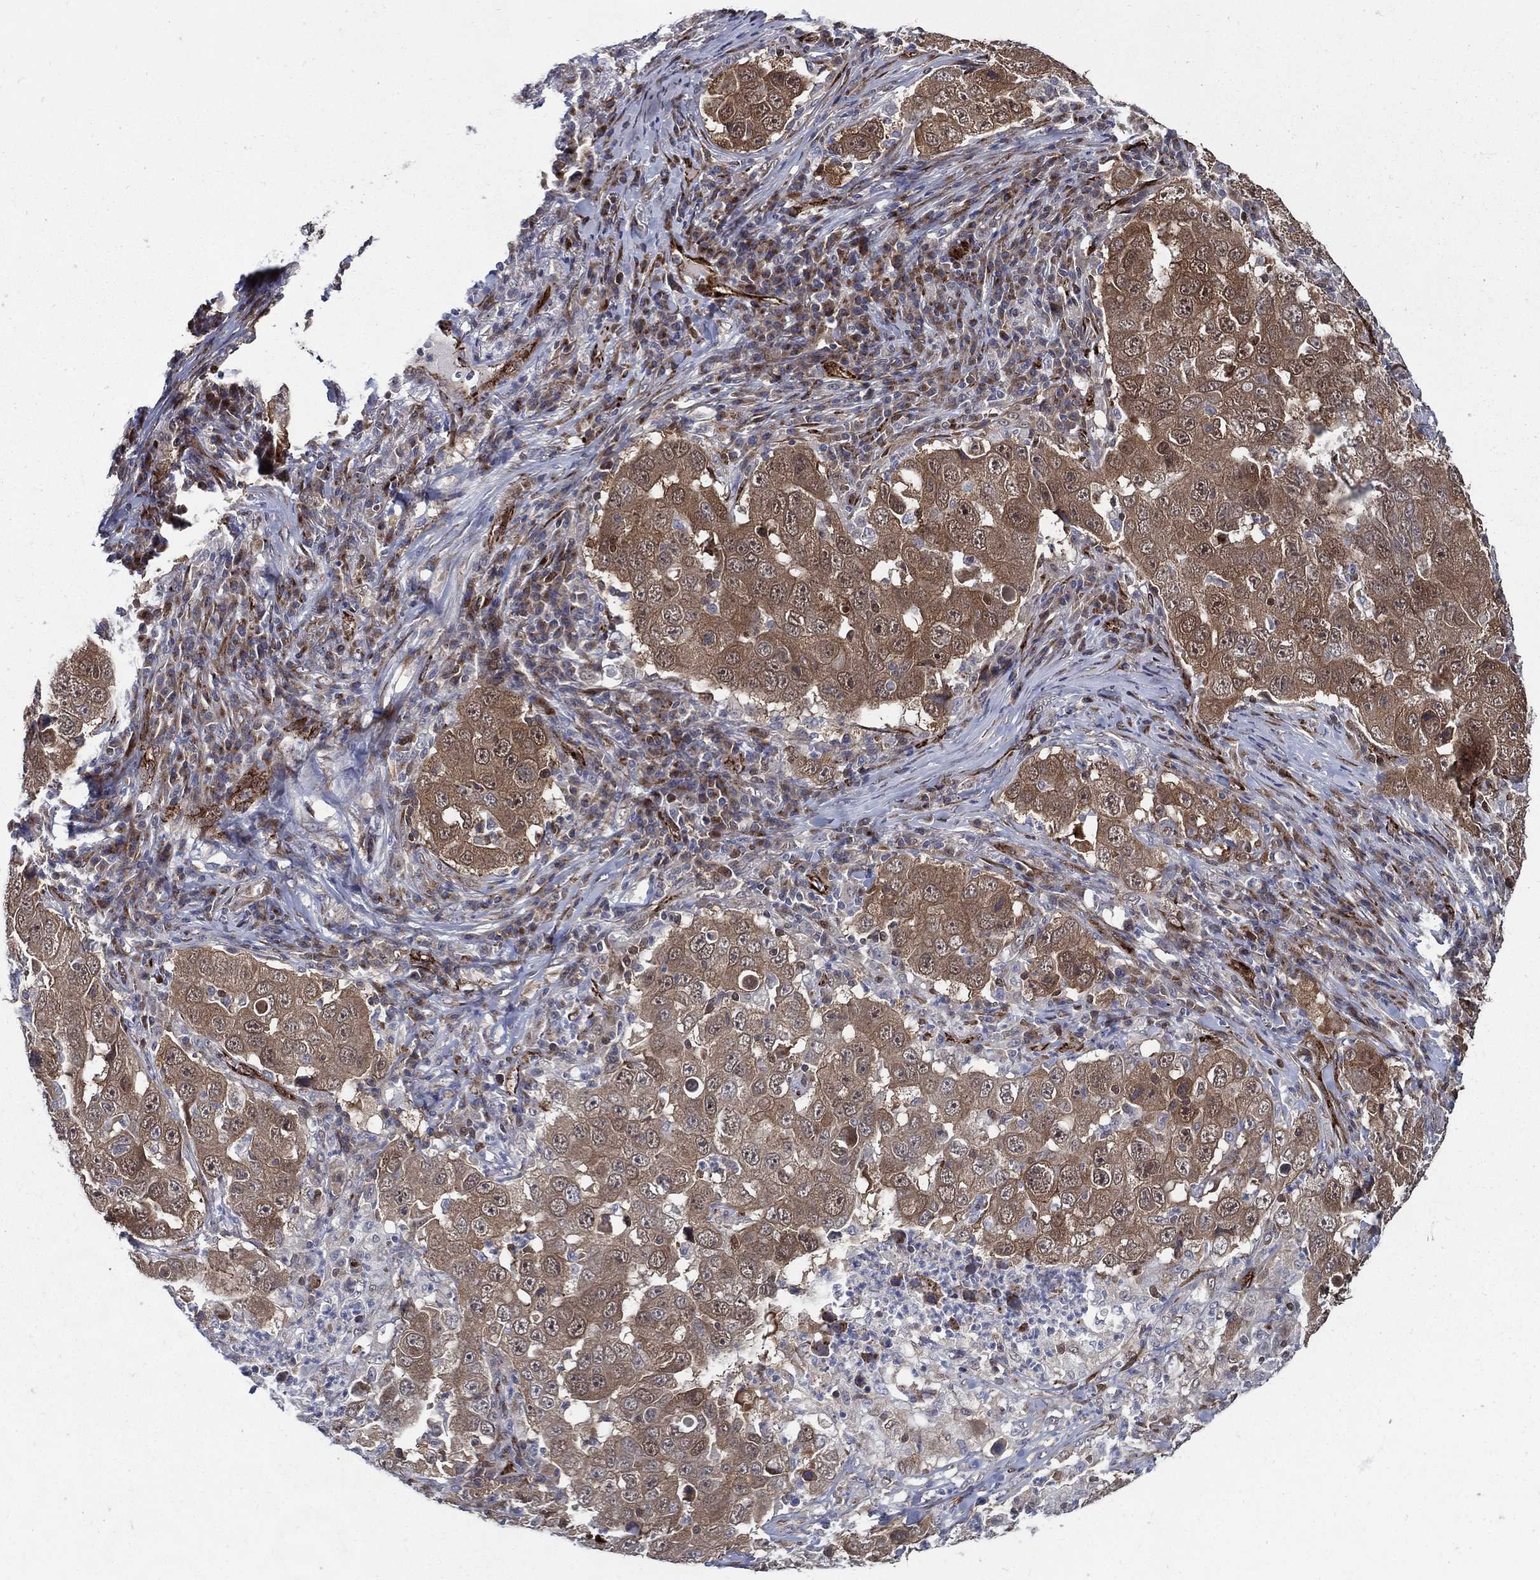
{"staining": {"intensity": "moderate", "quantity": ">75%", "location": "cytoplasmic/membranous"}, "tissue": "lung cancer", "cell_type": "Tumor cells", "image_type": "cancer", "snomed": [{"axis": "morphology", "description": "Adenocarcinoma, NOS"}, {"axis": "topography", "description": "Lung"}], "caption": "Tumor cells demonstrate moderate cytoplasmic/membranous staining in approximately >75% of cells in adenocarcinoma (lung).", "gene": "ARHGAP11A", "patient": {"sex": "male", "age": 73}}